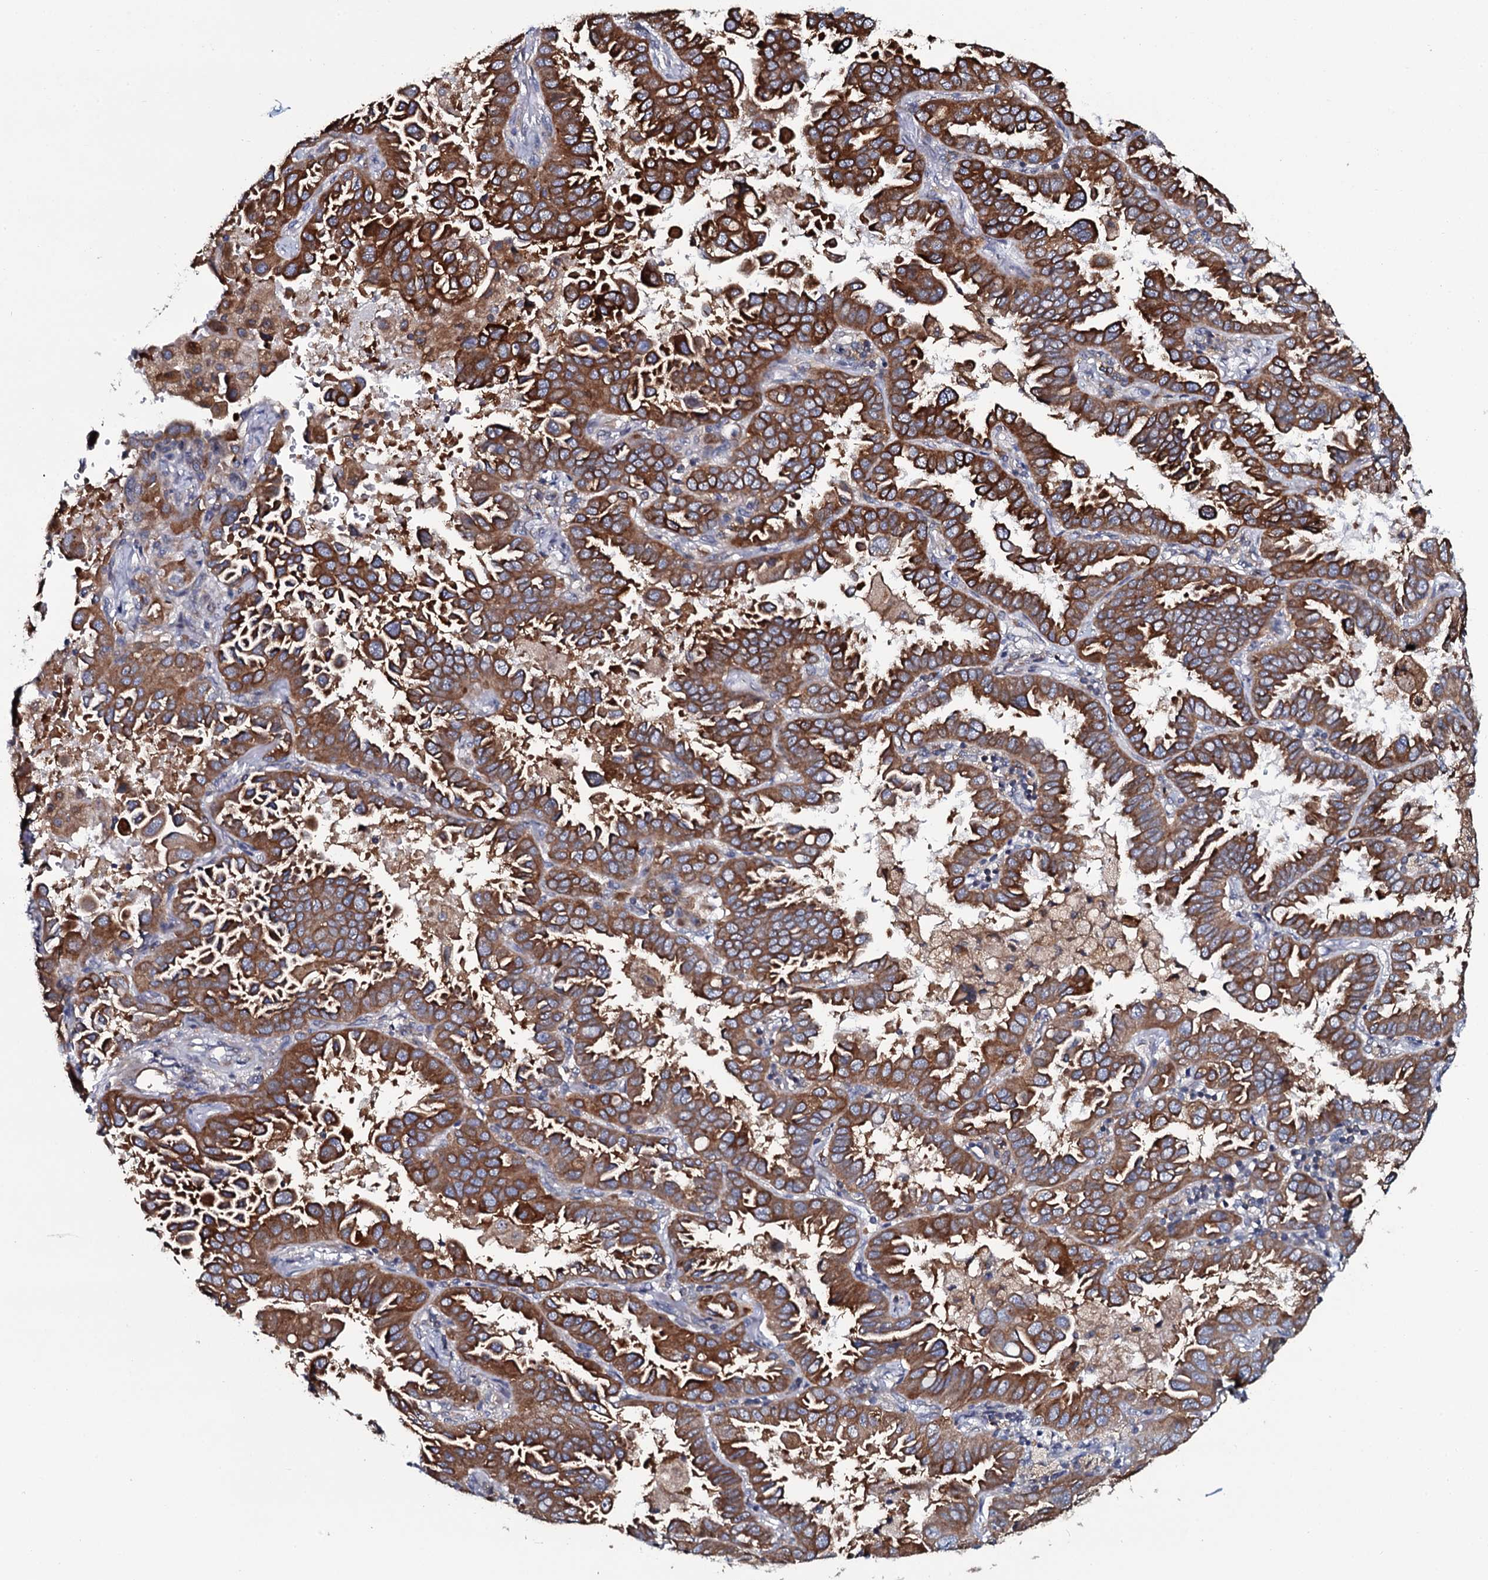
{"staining": {"intensity": "moderate", "quantity": ">75%", "location": "cytoplasmic/membranous"}, "tissue": "lung cancer", "cell_type": "Tumor cells", "image_type": "cancer", "snomed": [{"axis": "morphology", "description": "Adenocarcinoma, NOS"}, {"axis": "topography", "description": "Lung"}], "caption": "Brown immunohistochemical staining in human lung adenocarcinoma exhibits moderate cytoplasmic/membranous staining in approximately >75% of tumor cells. (brown staining indicates protein expression, while blue staining denotes nuclei).", "gene": "TMEM151A", "patient": {"sex": "male", "age": 64}}